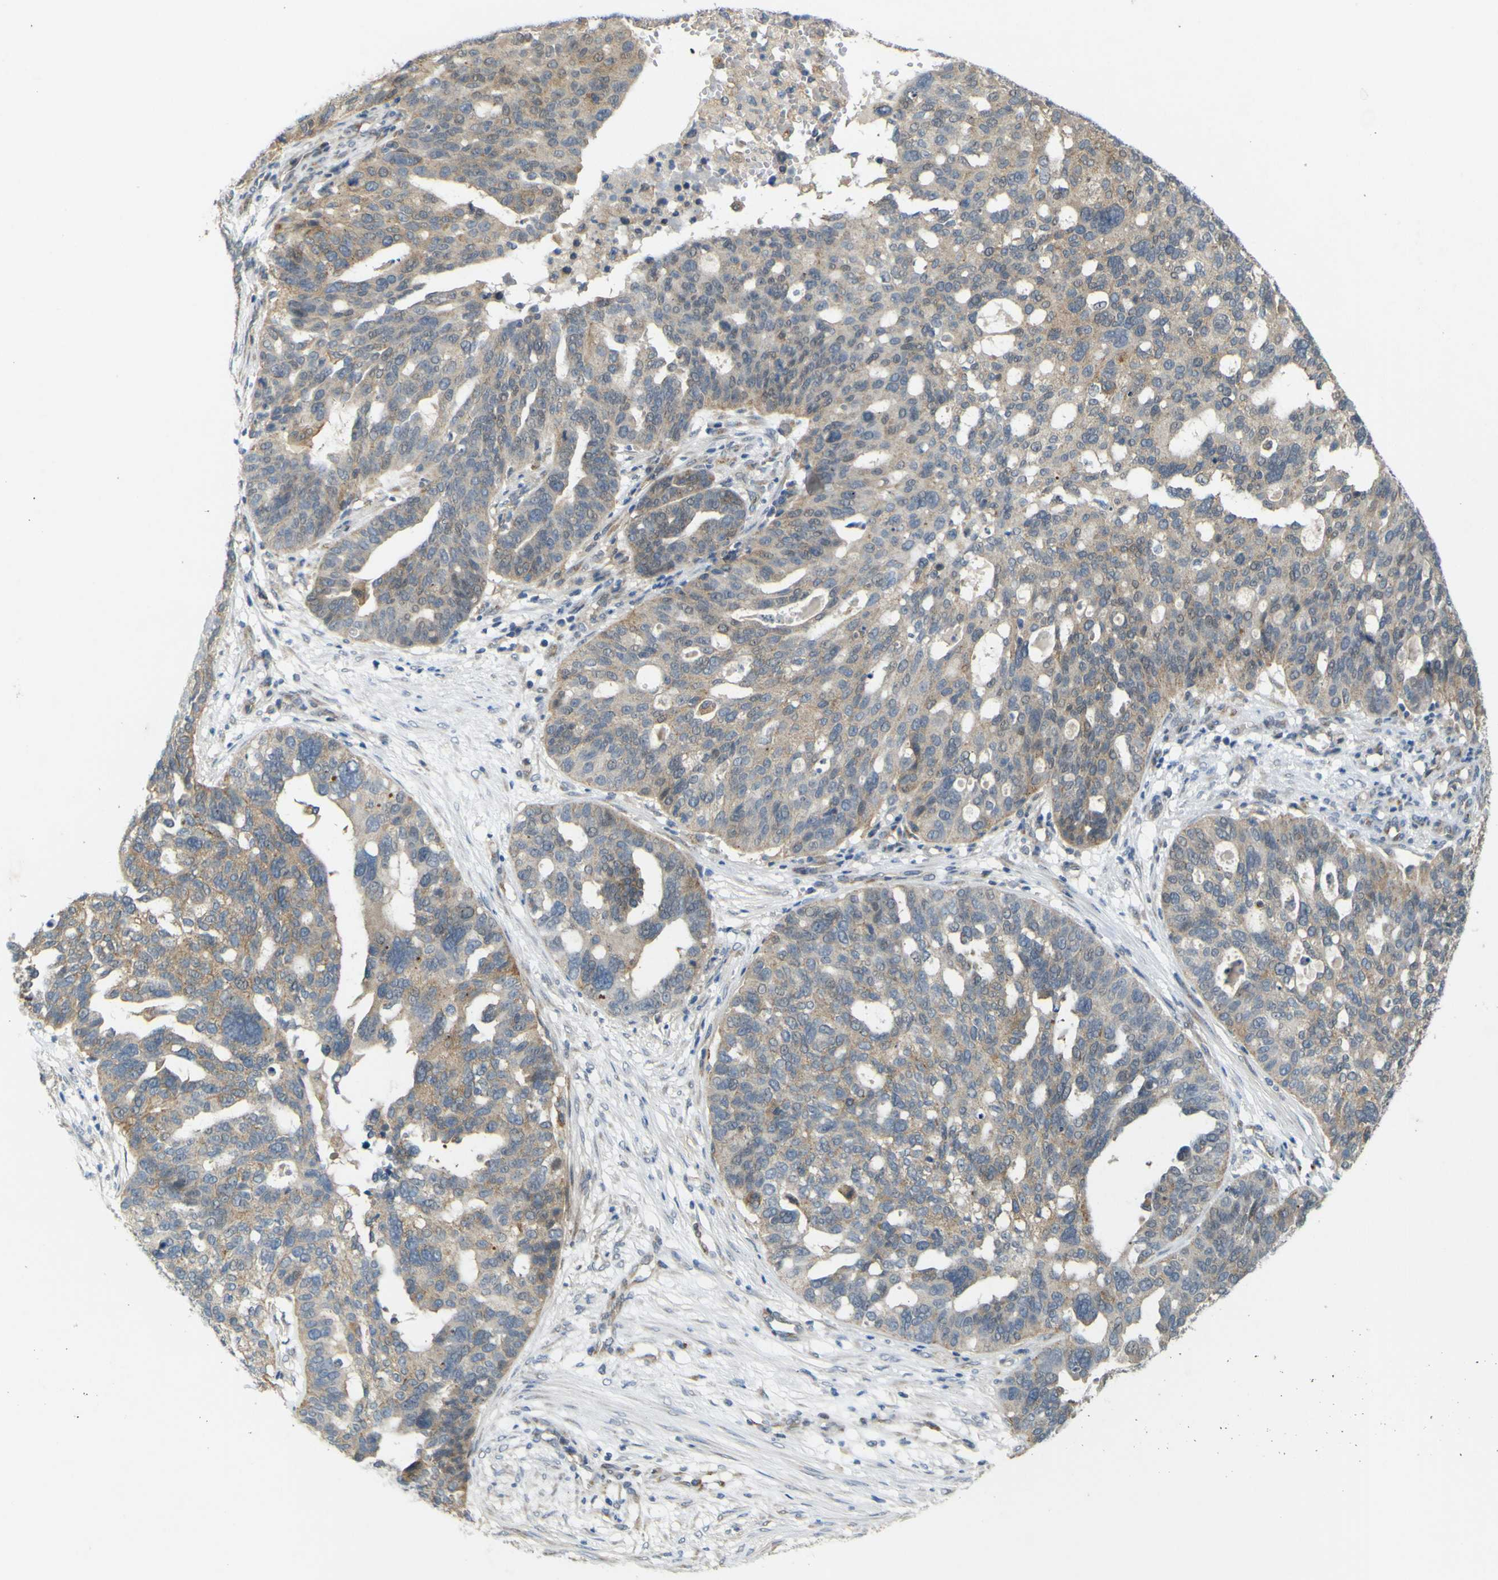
{"staining": {"intensity": "weak", "quantity": "25%-75%", "location": "cytoplasmic/membranous"}, "tissue": "ovarian cancer", "cell_type": "Tumor cells", "image_type": "cancer", "snomed": [{"axis": "morphology", "description": "Cystadenocarcinoma, serous, NOS"}, {"axis": "topography", "description": "Ovary"}], "caption": "An IHC histopathology image of neoplastic tissue is shown. Protein staining in brown labels weak cytoplasmic/membranous positivity in ovarian serous cystadenocarcinoma within tumor cells. (IHC, brightfield microscopy, high magnification).", "gene": "IGF2R", "patient": {"sex": "female", "age": 59}}